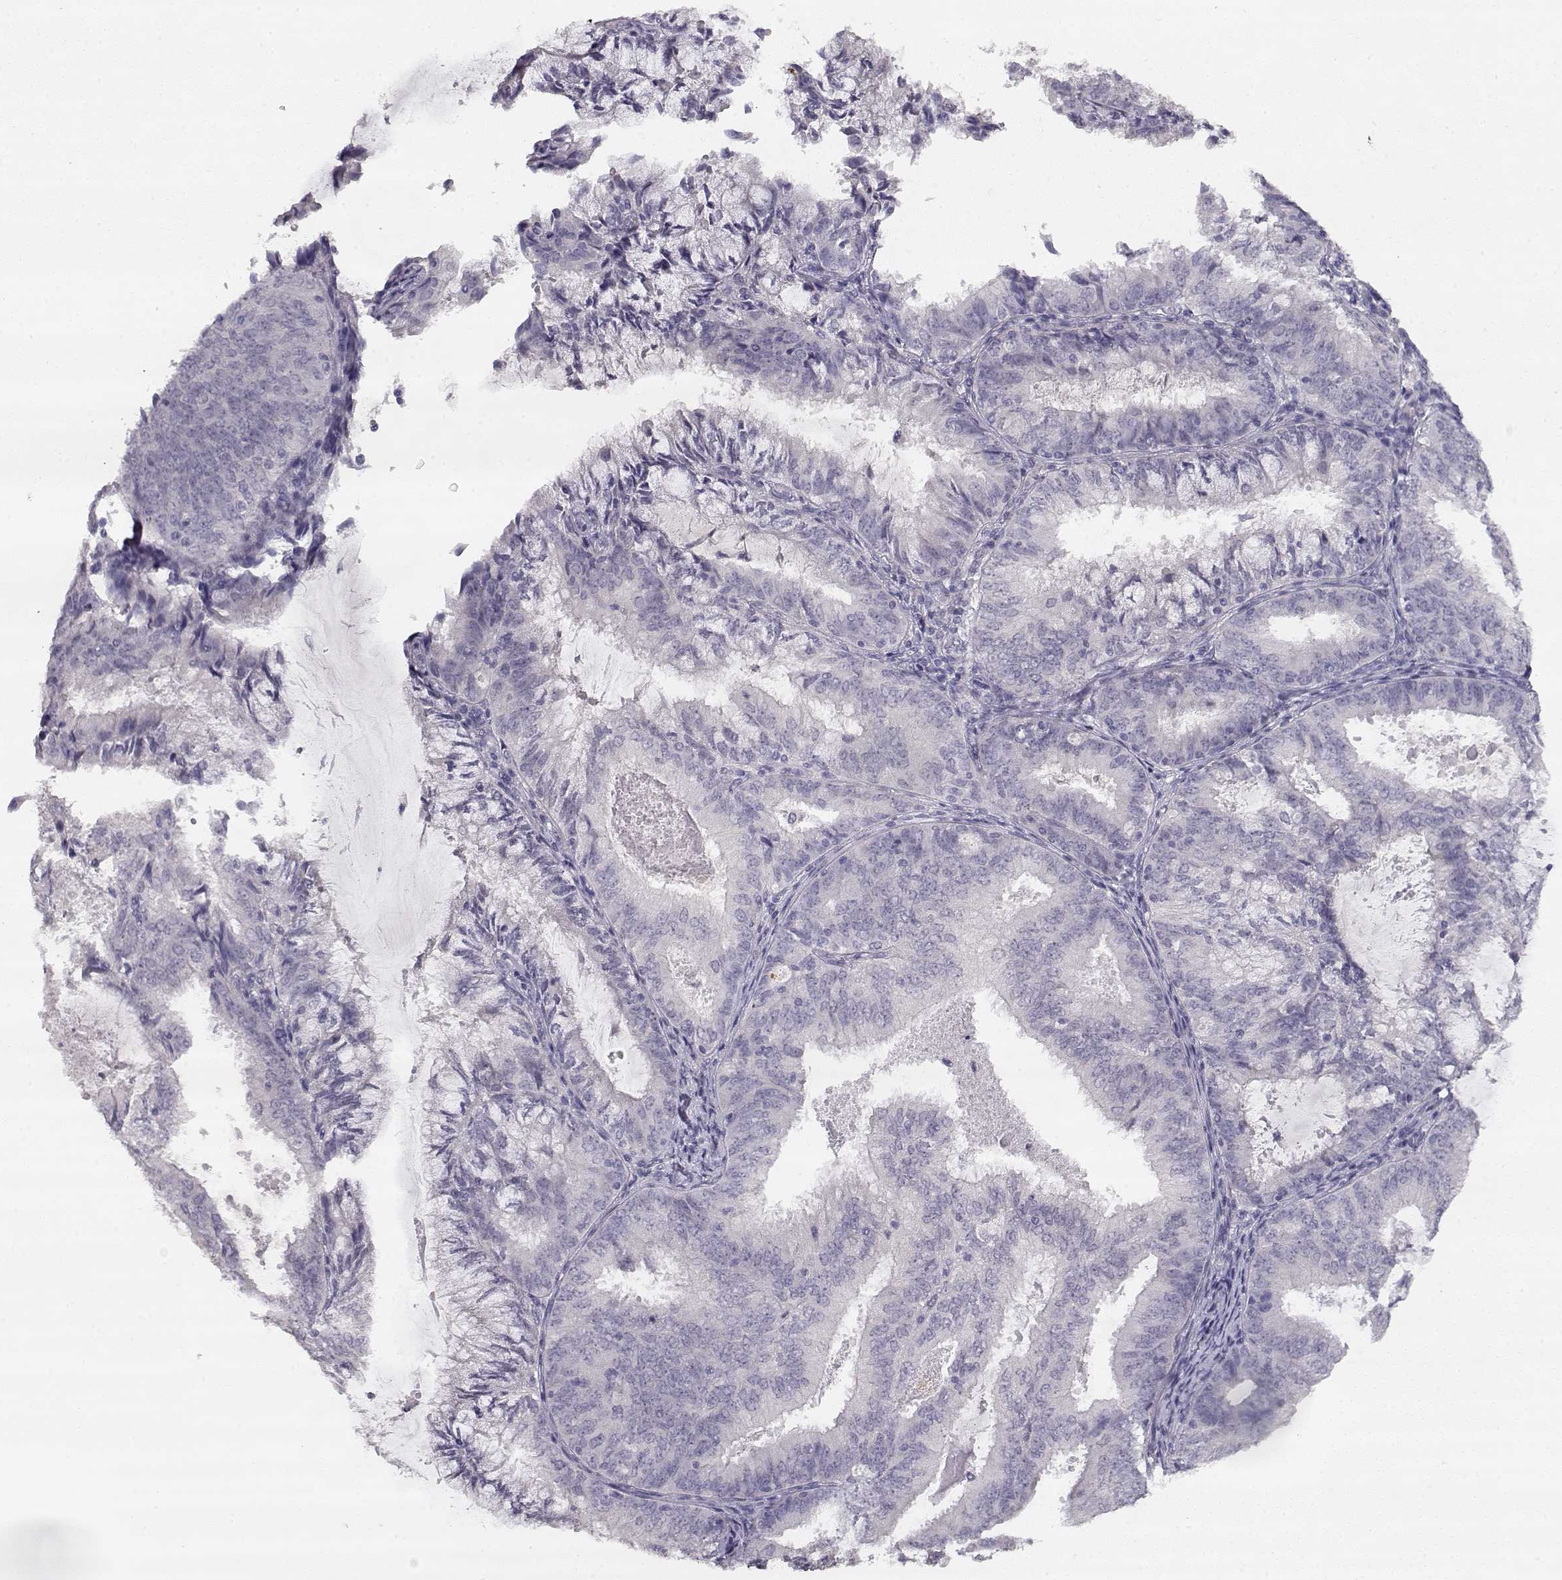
{"staining": {"intensity": "negative", "quantity": "none", "location": "none"}, "tissue": "endometrial cancer", "cell_type": "Tumor cells", "image_type": "cancer", "snomed": [{"axis": "morphology", "description": "Adenocarcinoma, NOS"}, {"axis": "topography", "description": "Endometrium"}], "caption": "The micrograph reveals no significant staining in tumor cells of adenocarcinoma (endometrial). (DAB (3,3'-diaminobenzidine) immunohistochemistry (IHC) with hematoxylin counter stain).", "gene": "TPH2", "patient": {"sex": "female", "age": 57}}